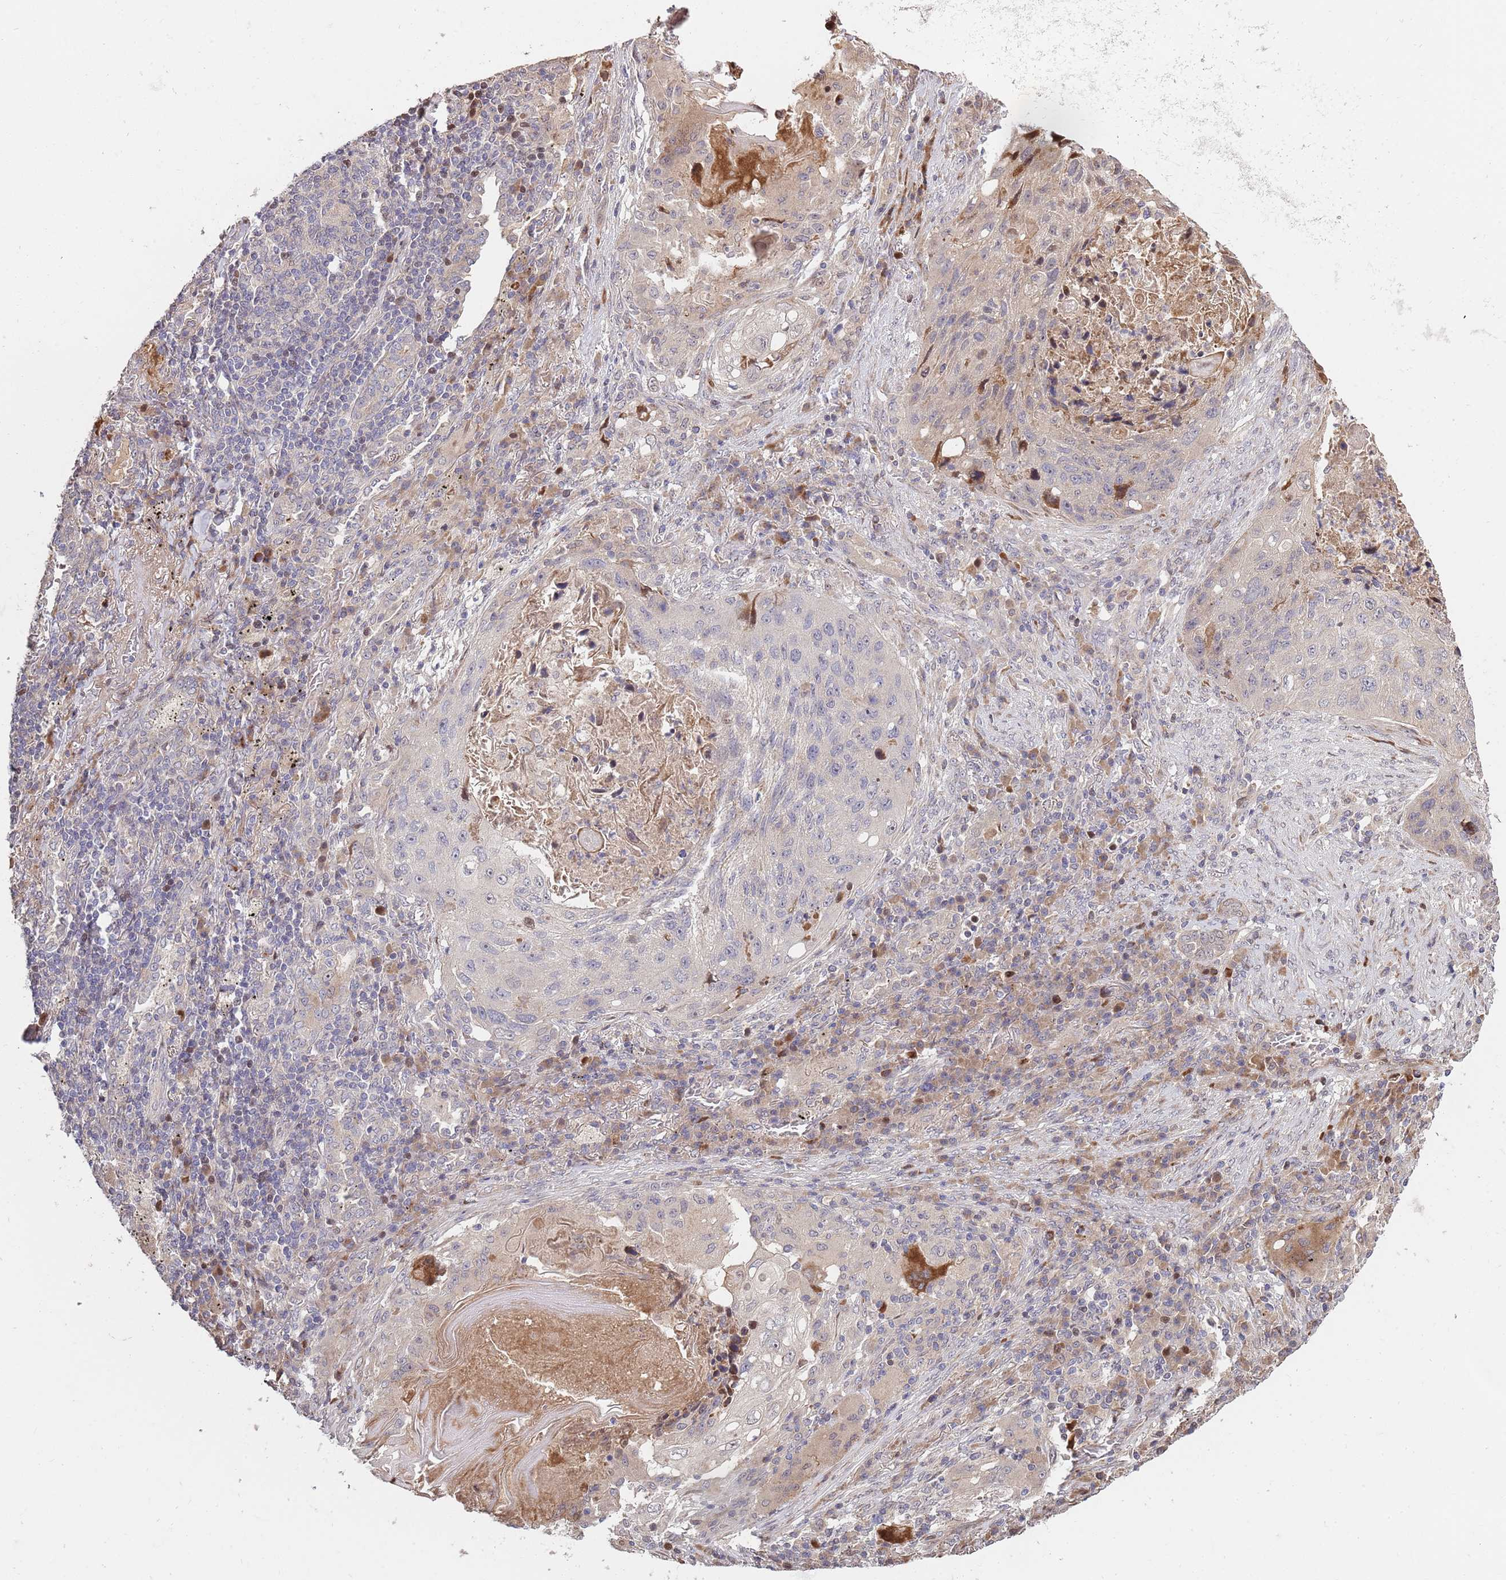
{"staining": {"intensity": "negative", "quantity": "none", "location": "none"}, "tissue": "lung cancer", "cell_type": "Tumor cells", "image_type": "cancer", "snomed": [{"axis": "morphology", "description": "Squamous cell carcinoma, NOS"}, {"axis": "topography", "description": "Lung"}], "caption": "This is a micrograph of IHC staining of lung squamous cell carcinoma, which shows no positivity in tumor cells.", "gene": "SYNDIG1L", "patient": {"sex": "female", "age": 63}}